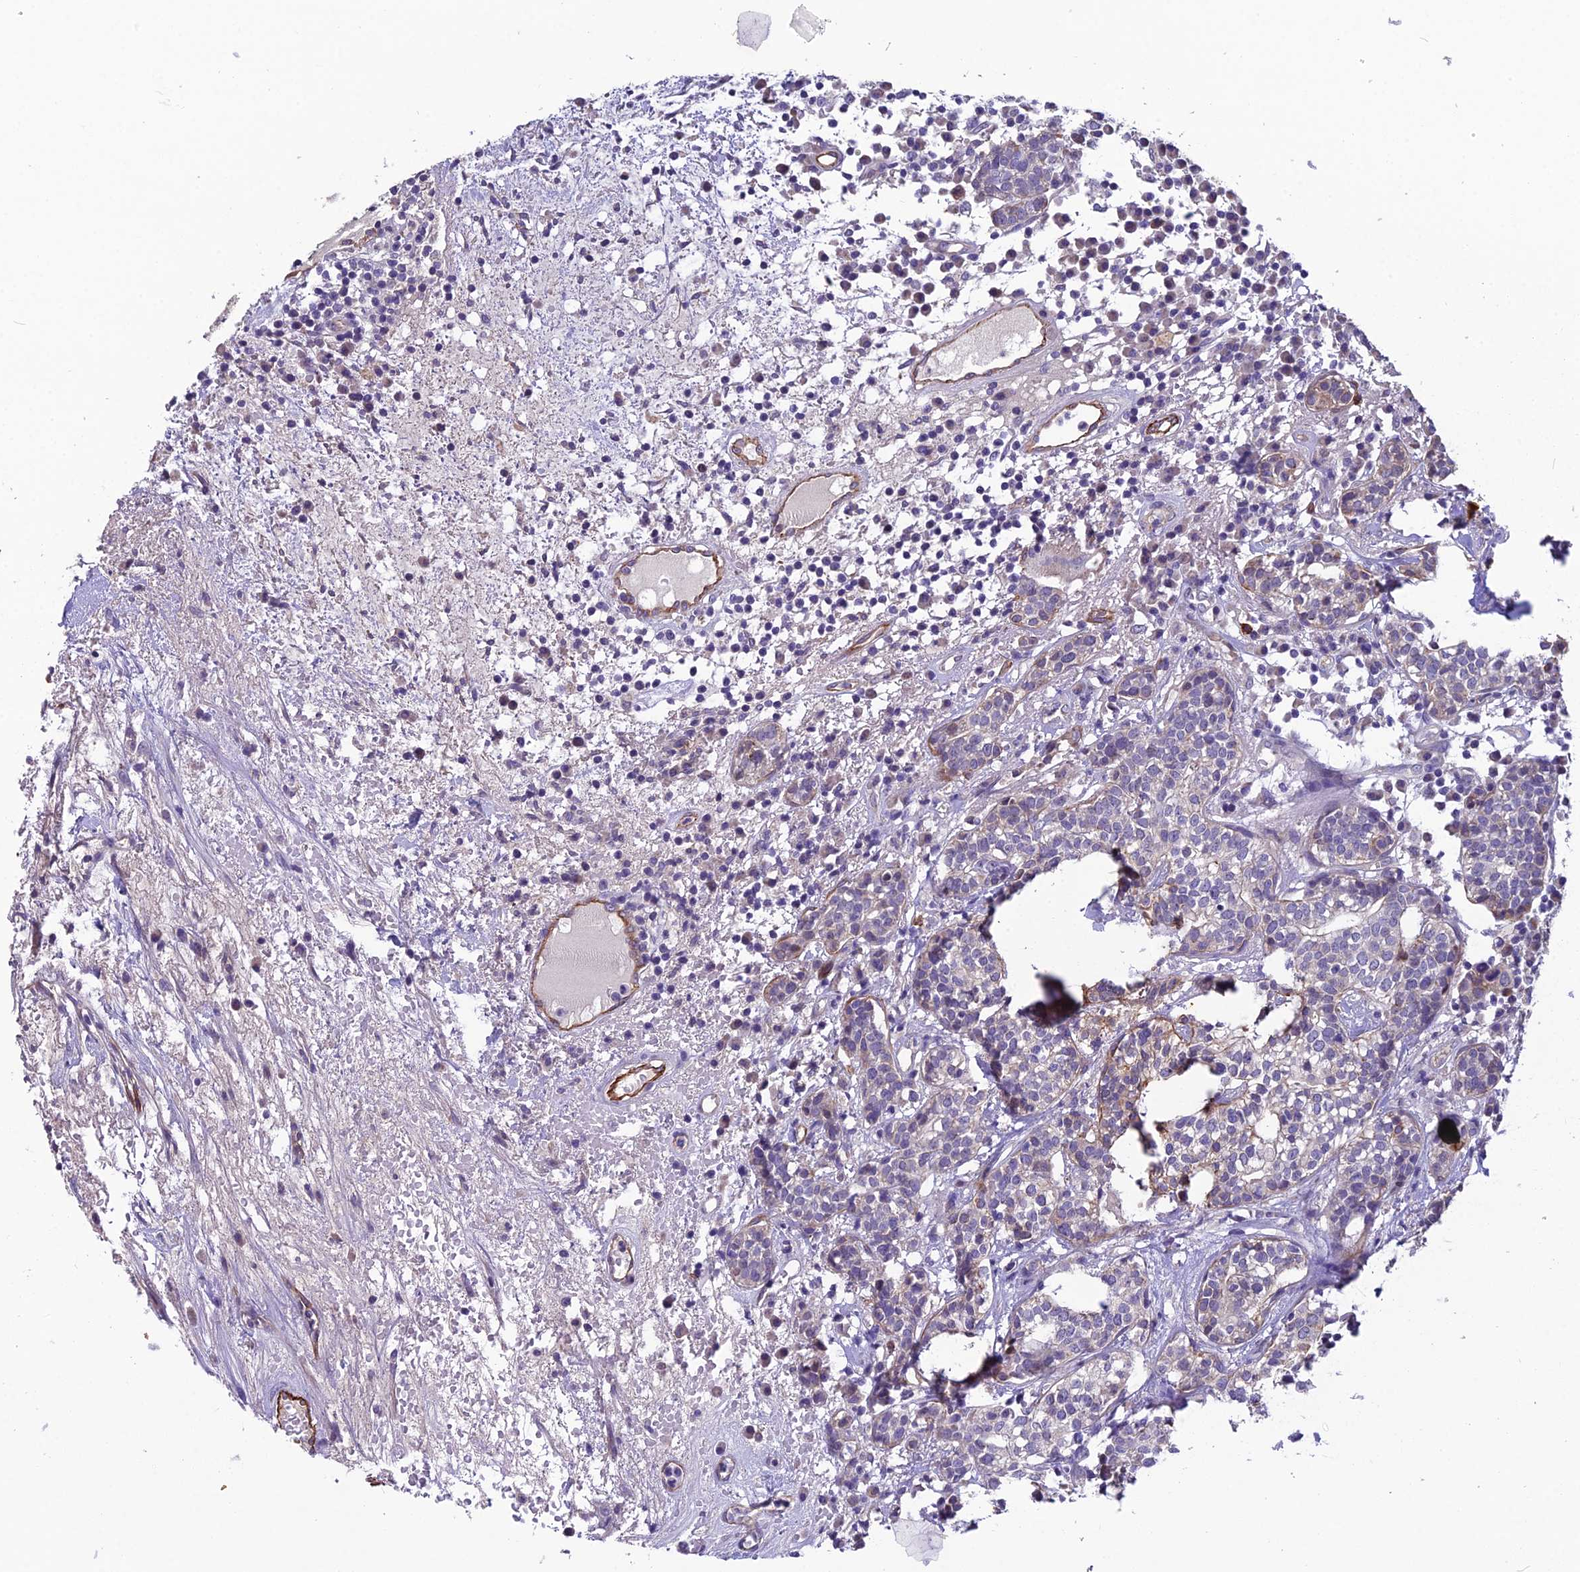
{"staining": {"intensity": "negative", "quantity": "none", "location": "none"}, "tissue": "head and neck cancer", "cell_type": "Tumor cells", "image_type": "cancer", "snomed": [{"axis": "morphology", "description": "Adenocarcinoma, NOS"}, {"axis": "topography", "description": "Salivary gland"}, {"axis": "topography", "description": "Head-Neck"}], "caption": "Immunohistochemistry (IHC) histopathology image of head and neck cancer (adenocarcinoma) stained for a protein (brown), which exhibits no expression in tumor cells.", "gene": "CFAP47", "patient": {"sex": "female", "age": 65}}